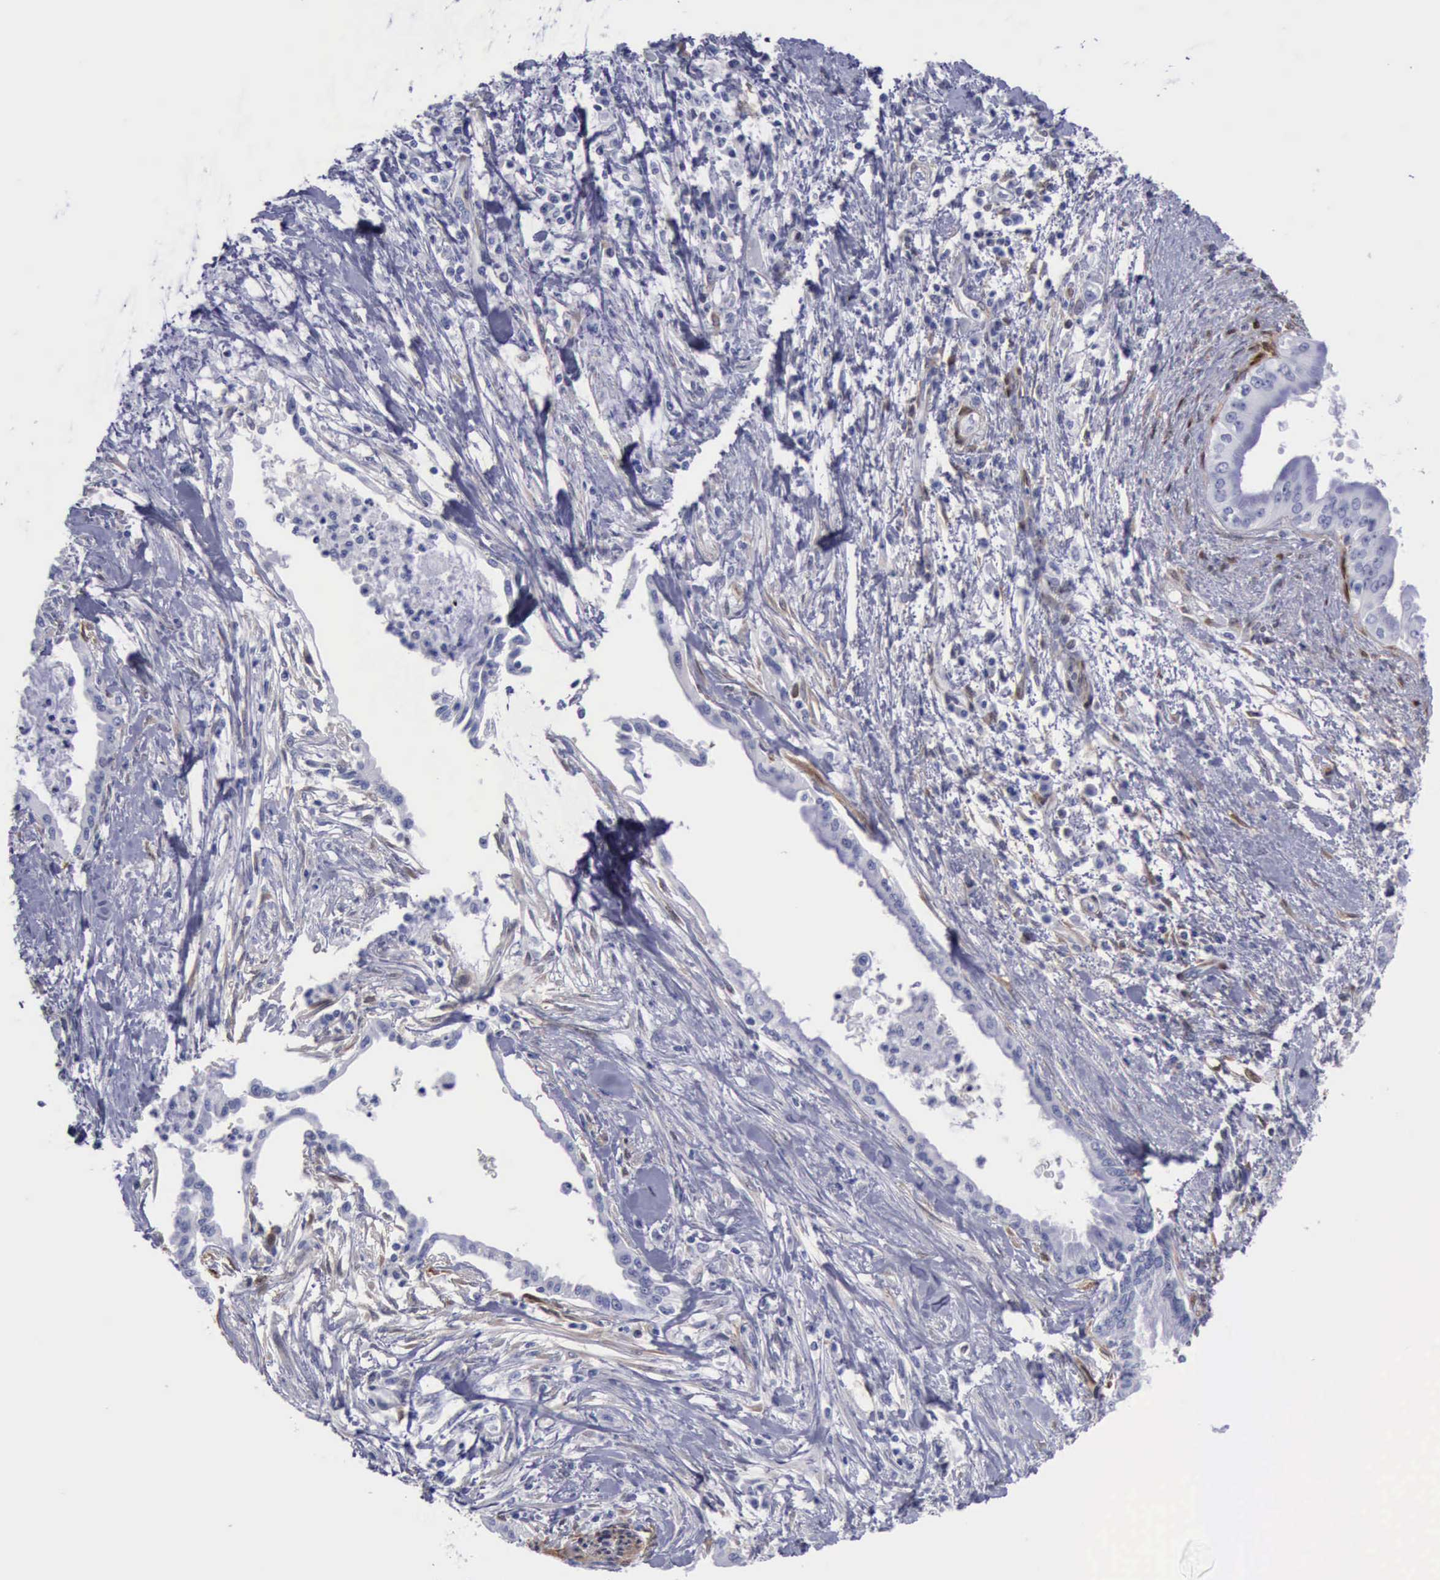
{"staining": {"intensity": "negative", "quantity": "none", "location": "none"}, "tissue": "pancreatic cancer", "cell_type": "Tumor cells", "image_type": "cancer", "snomed": [{"axis": "morphology", "description": "Adenocarcinoma, NOS"}, {"axis": "topography", "description": "Pancreas"}], "caption": "Immunohistochemical staining of pancreatic cancer (adenocarcinoma) displays no significant positivity in tumor cells.", "gene": "FHL1", "patient": {"sex": "female", "age": 64}}